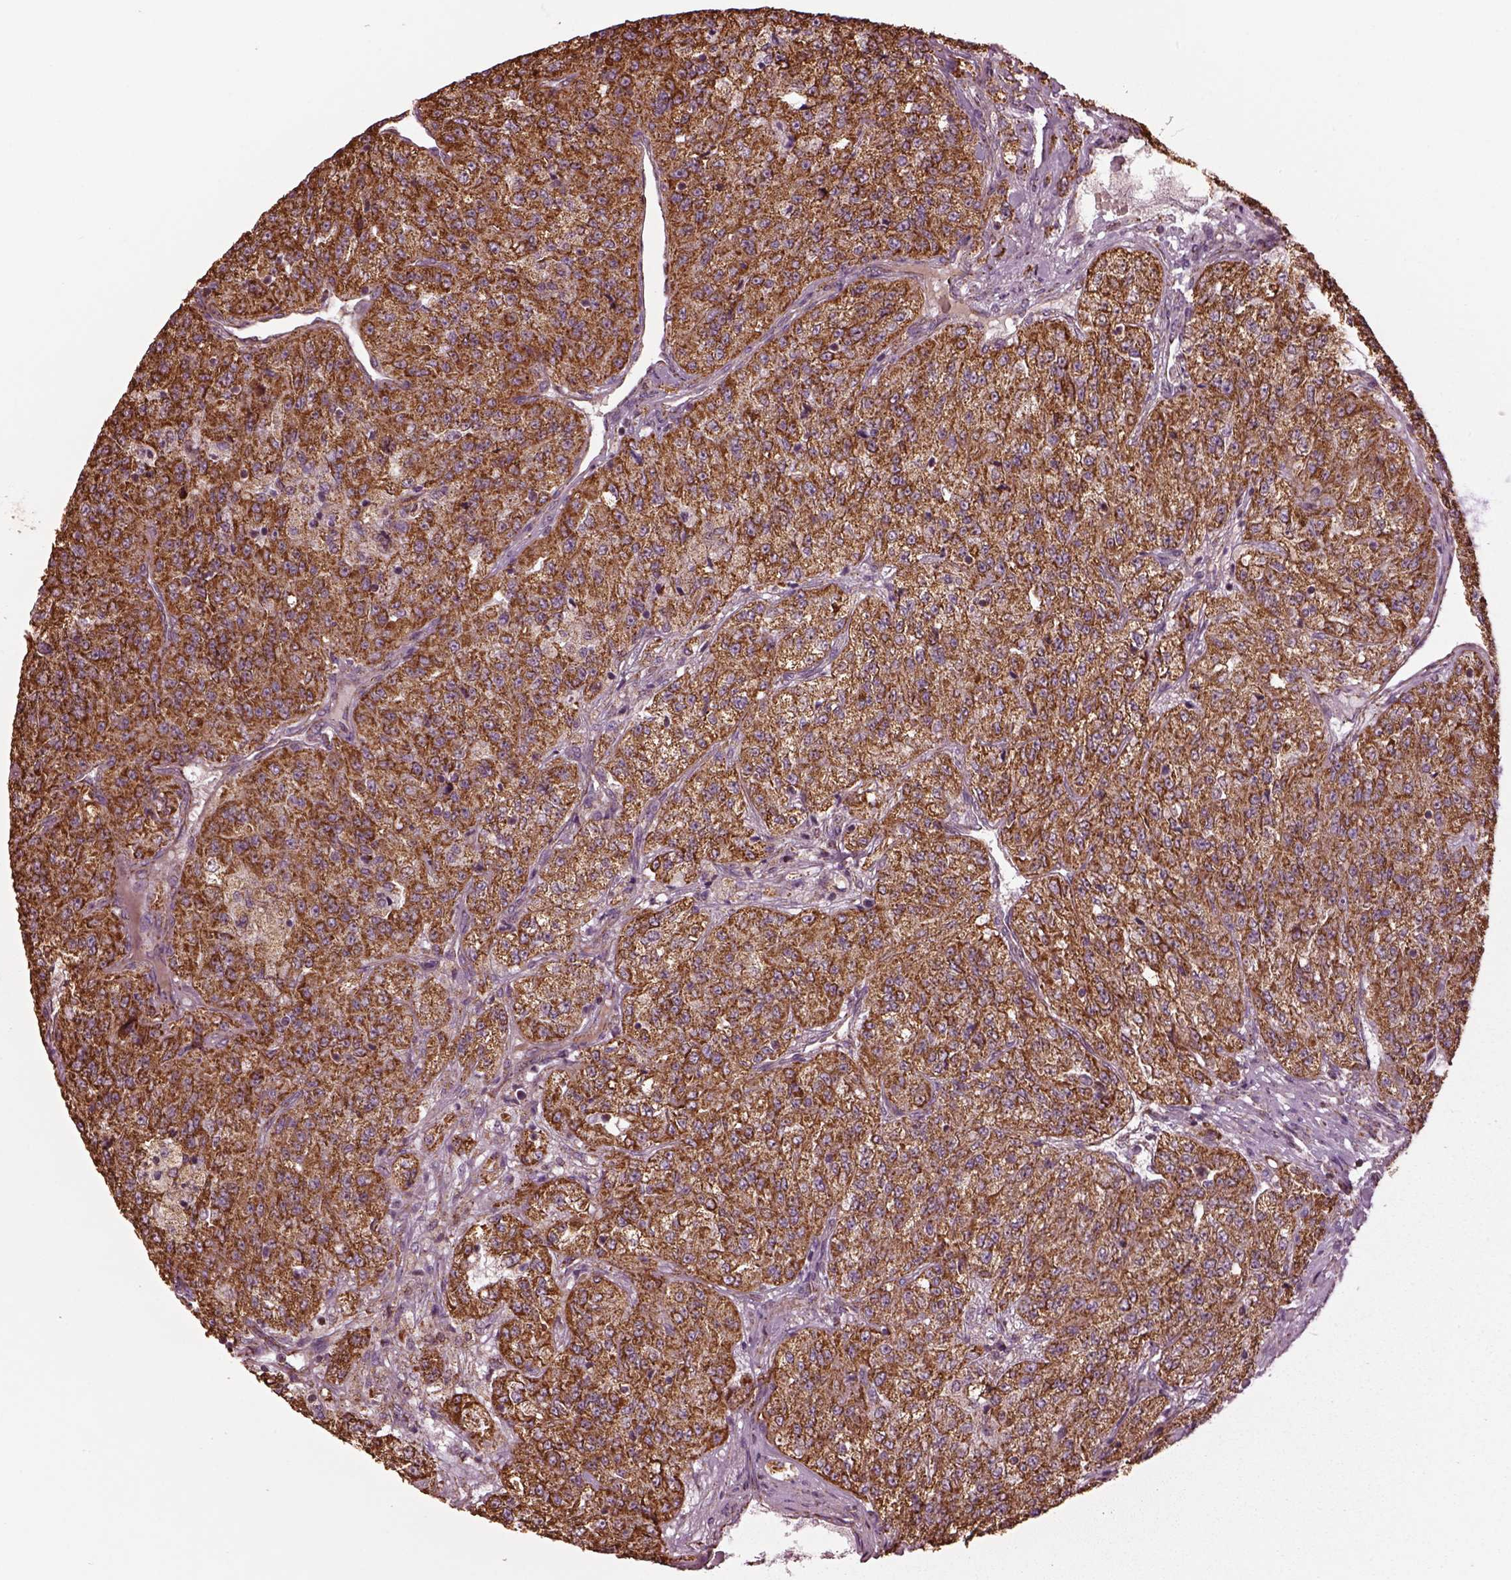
{"staining": {"intensity": "strong", "quantity": ">75%", "location": "cytoplasmic/membranous"}, "tissue": "renal cancer", "cell_type": "Tumor cells", "image_type": "cancer", "snomed": [{"axis": "morphology", "description": "Adenocarcinoma, NOS"}, {"axis": "topography", "description": "Kidney"}], "caption": "Brown immunohistochemical staining in human renal cancer shows strong cytoplasmic/membranous expression in about >75% of tumor cells.", "gene": "TMEM254", "patient": {"sex": "female", "age": 63}}